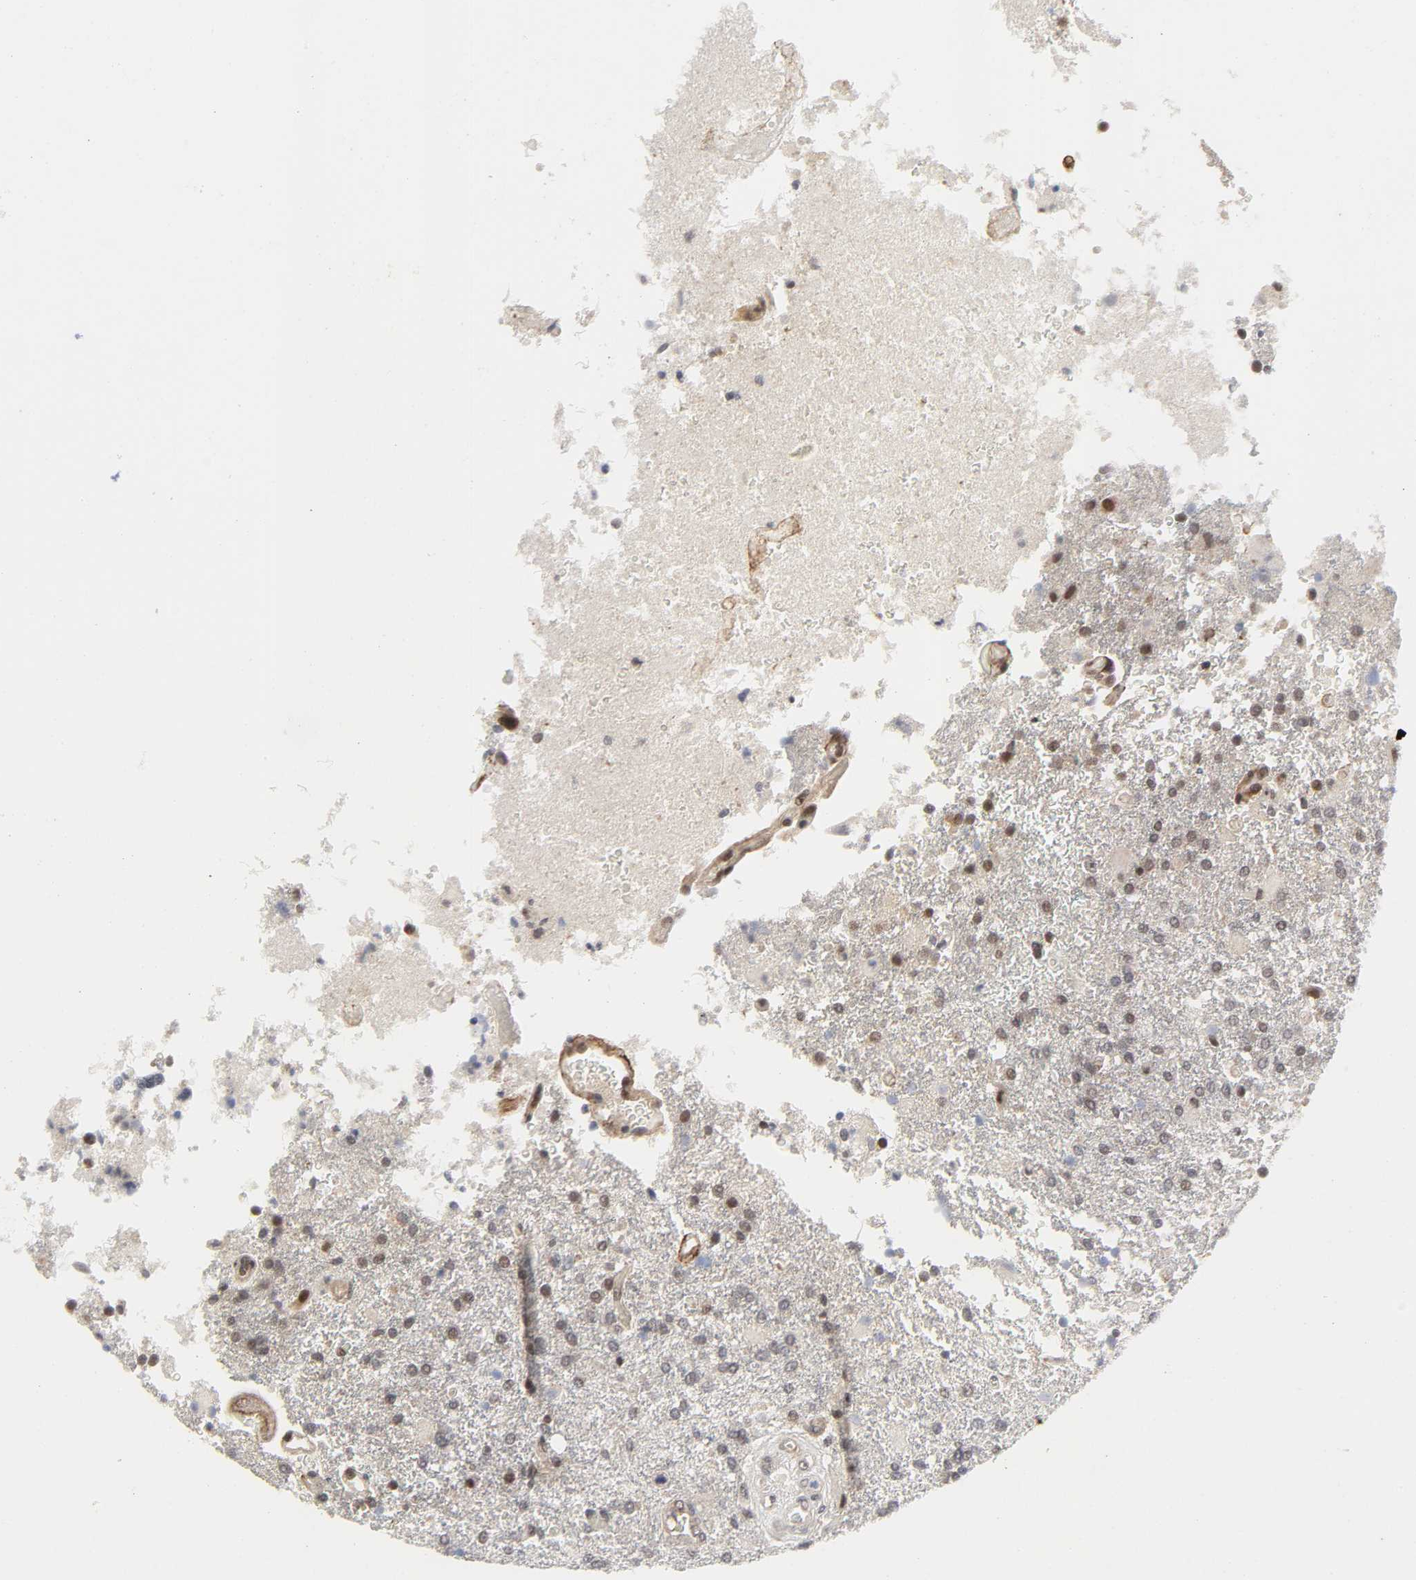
{"staining": {"intensity": "weak", "quantity": ">75%", "location": "nuclear"}, "tissue": "glioma", "cell_type": "Tumor cells", "image_type": "cancer", "snomed": [{"axis": "morphology", "description": "Glioma, malignant, High grade"}, {"axis": "topography", "description": "Cerebral cortex"}], "caption": "This image shows immunohistochemistry (IHC) staining of malignant glioma (high-grade), with low weak nuclear expression in approximately >75% of tumor cells.", "gene": "ZKSCAN8", "patient": {"sex": "male", "age": 79}}